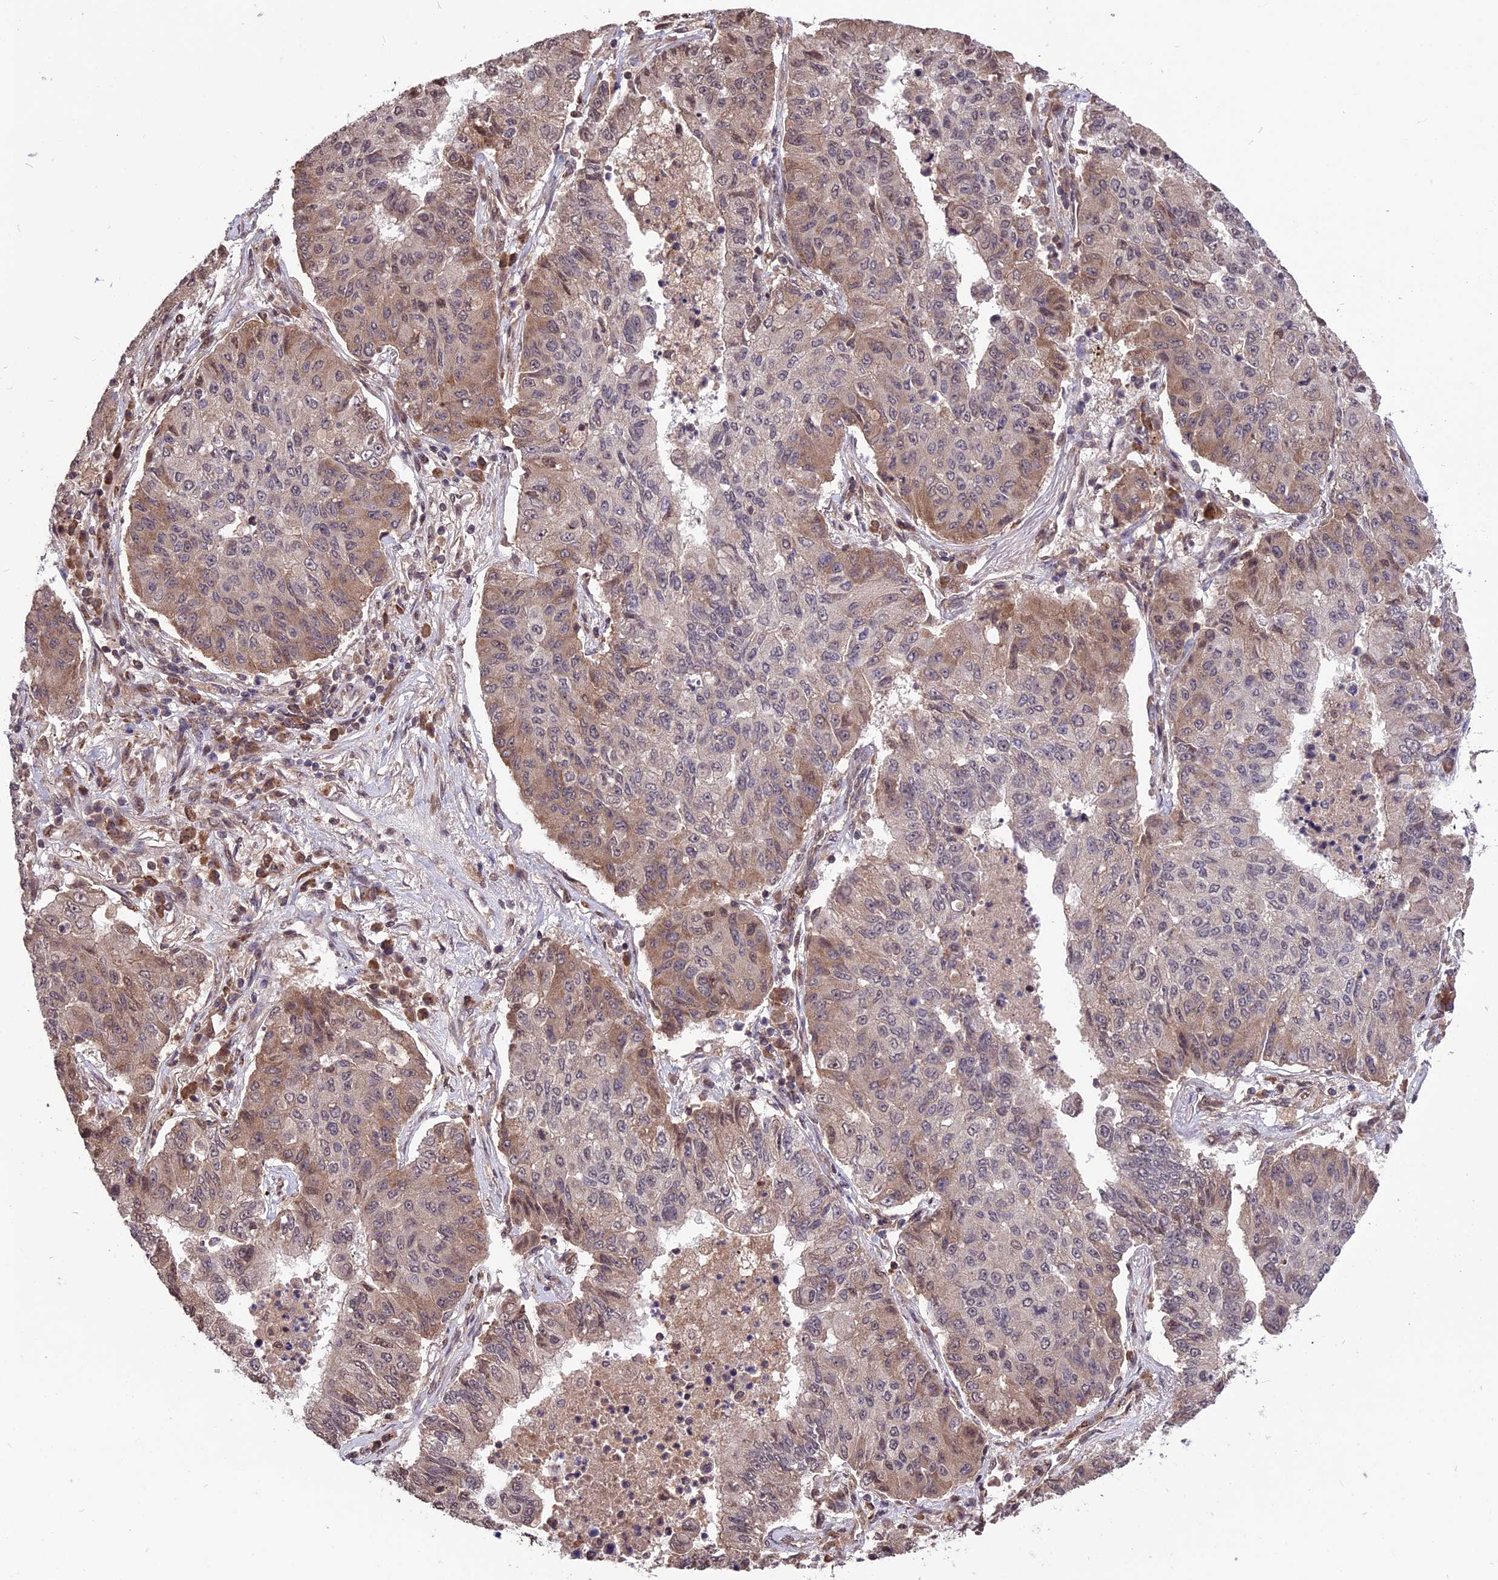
{"staining": {"intensity": "moderate", "quantity": "25%-75%", "location": "cytoplasmic/membranous"}, "tissue": "lung cancer", "cell_type": "Tumor cells", "image_type": "cancer", "snomed": [{"axis": "morphology", "description": "Squamous cell carcinoma, NOS"}, {"axis": "topography", "description": "Lung"}], "caption": "A brown stain shows moderate cytoplasmic/membranous staining of a protein in lung squamous cell carcinoma tumor cells. The staining is performed using DAB (3,3'-diaminobenzidine) brown chromogen to label protein expression. The nuclei are counter-stained blue using hematoxylin.", "gene": "ZNF598", "patient": {"sex": "male", "age": 74}}